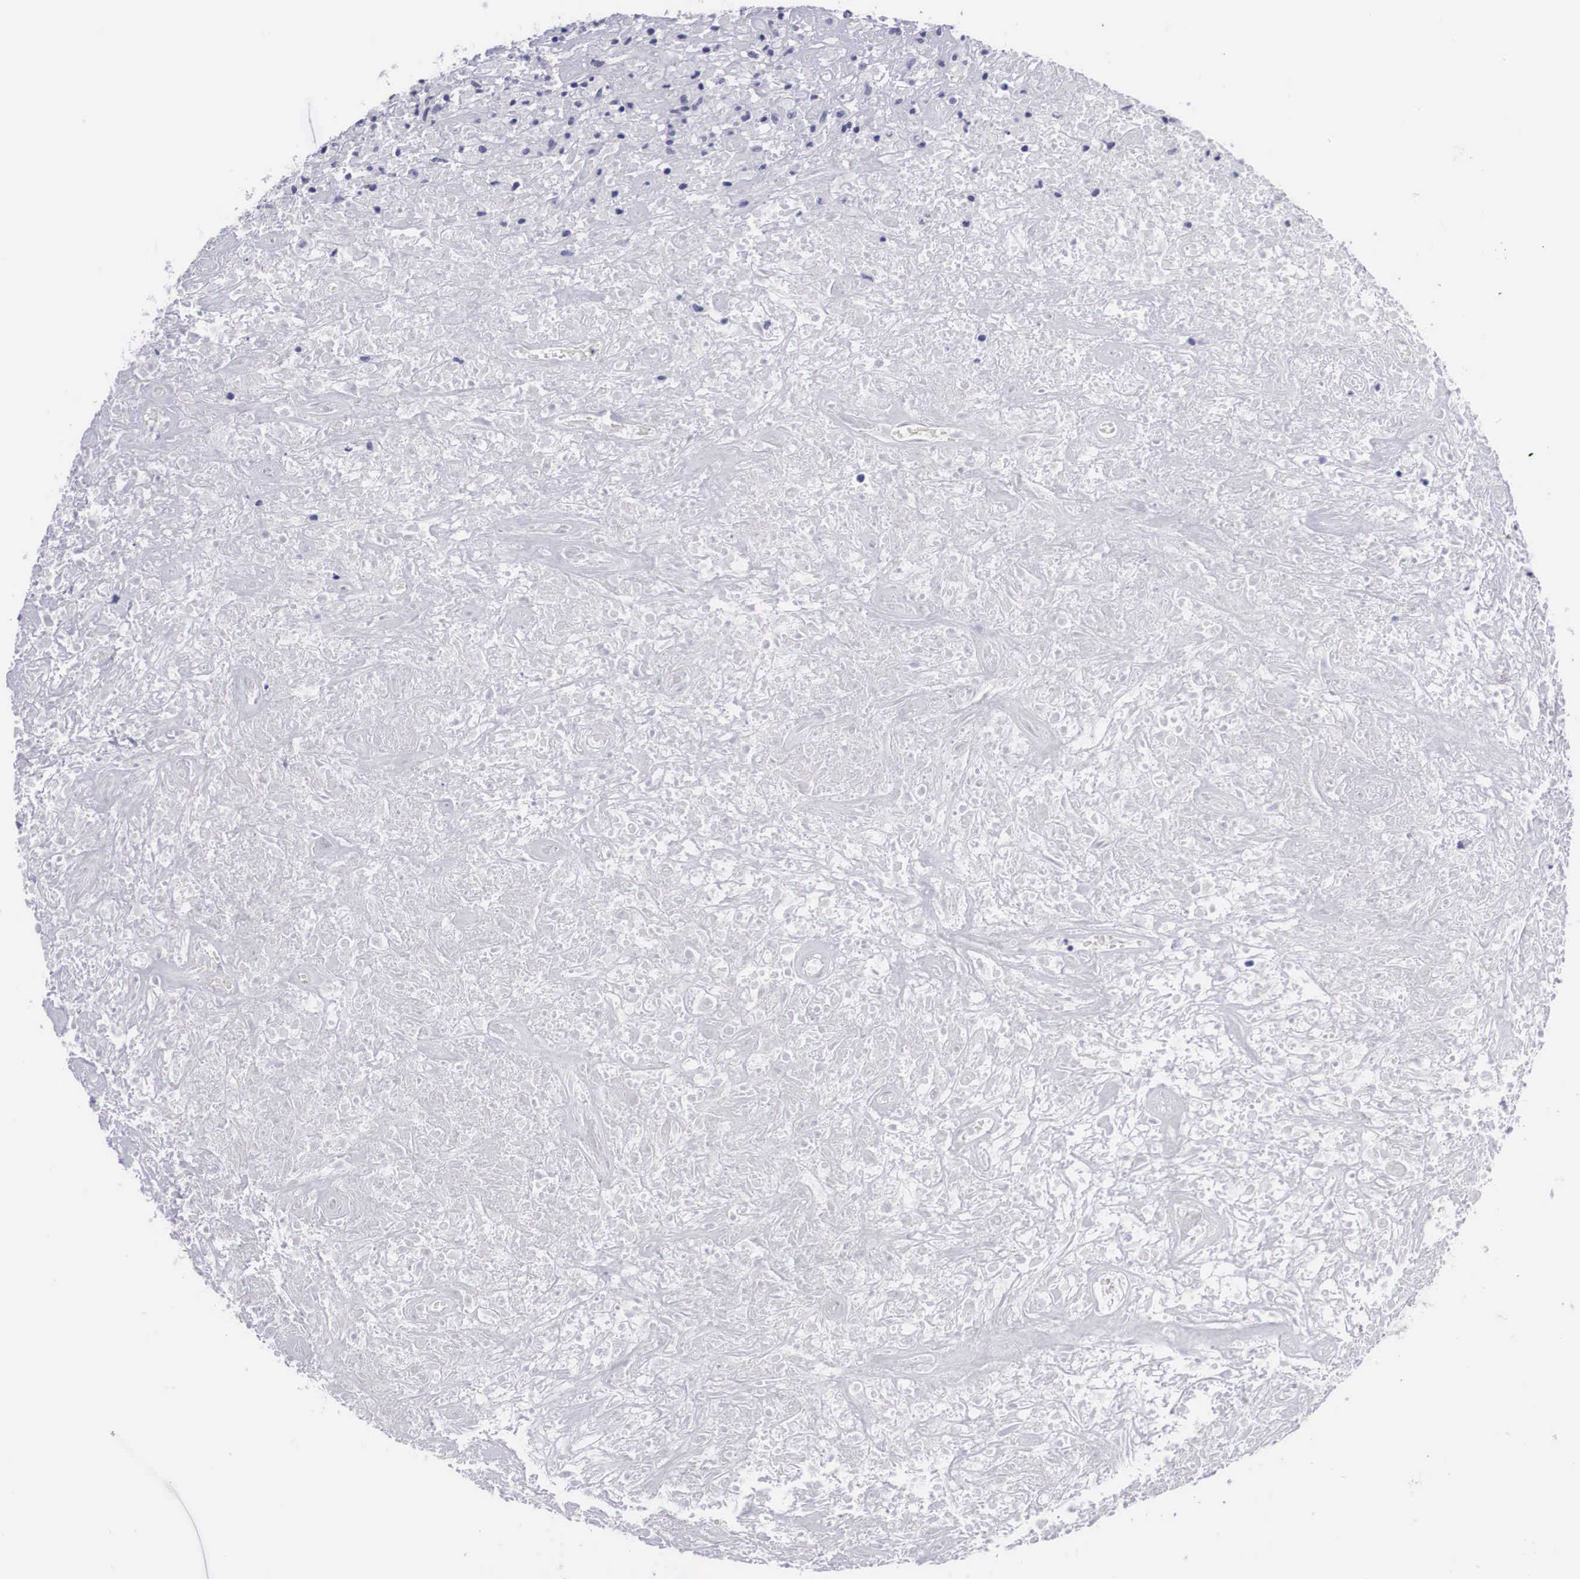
{"staining": {"intensity": "negative", "quantity": "none", "location": "none"}, "tissue": "lymphoma", "cell_type": "Tumor cells", "image_type": "cancer", "snomed": [{"axis": "morphology", "description": "Hodgkin's disease, NOS"}, {"axis": "topography", "description": "Lymph node"}], "caption": "This is a histopathology image of immunohistochemistry (IHC) staining of Hodgkin's disease, which shows no staining in tumor cells.", "gene": "C22orf31", "patient": {"sex": "male", "age": 46}}